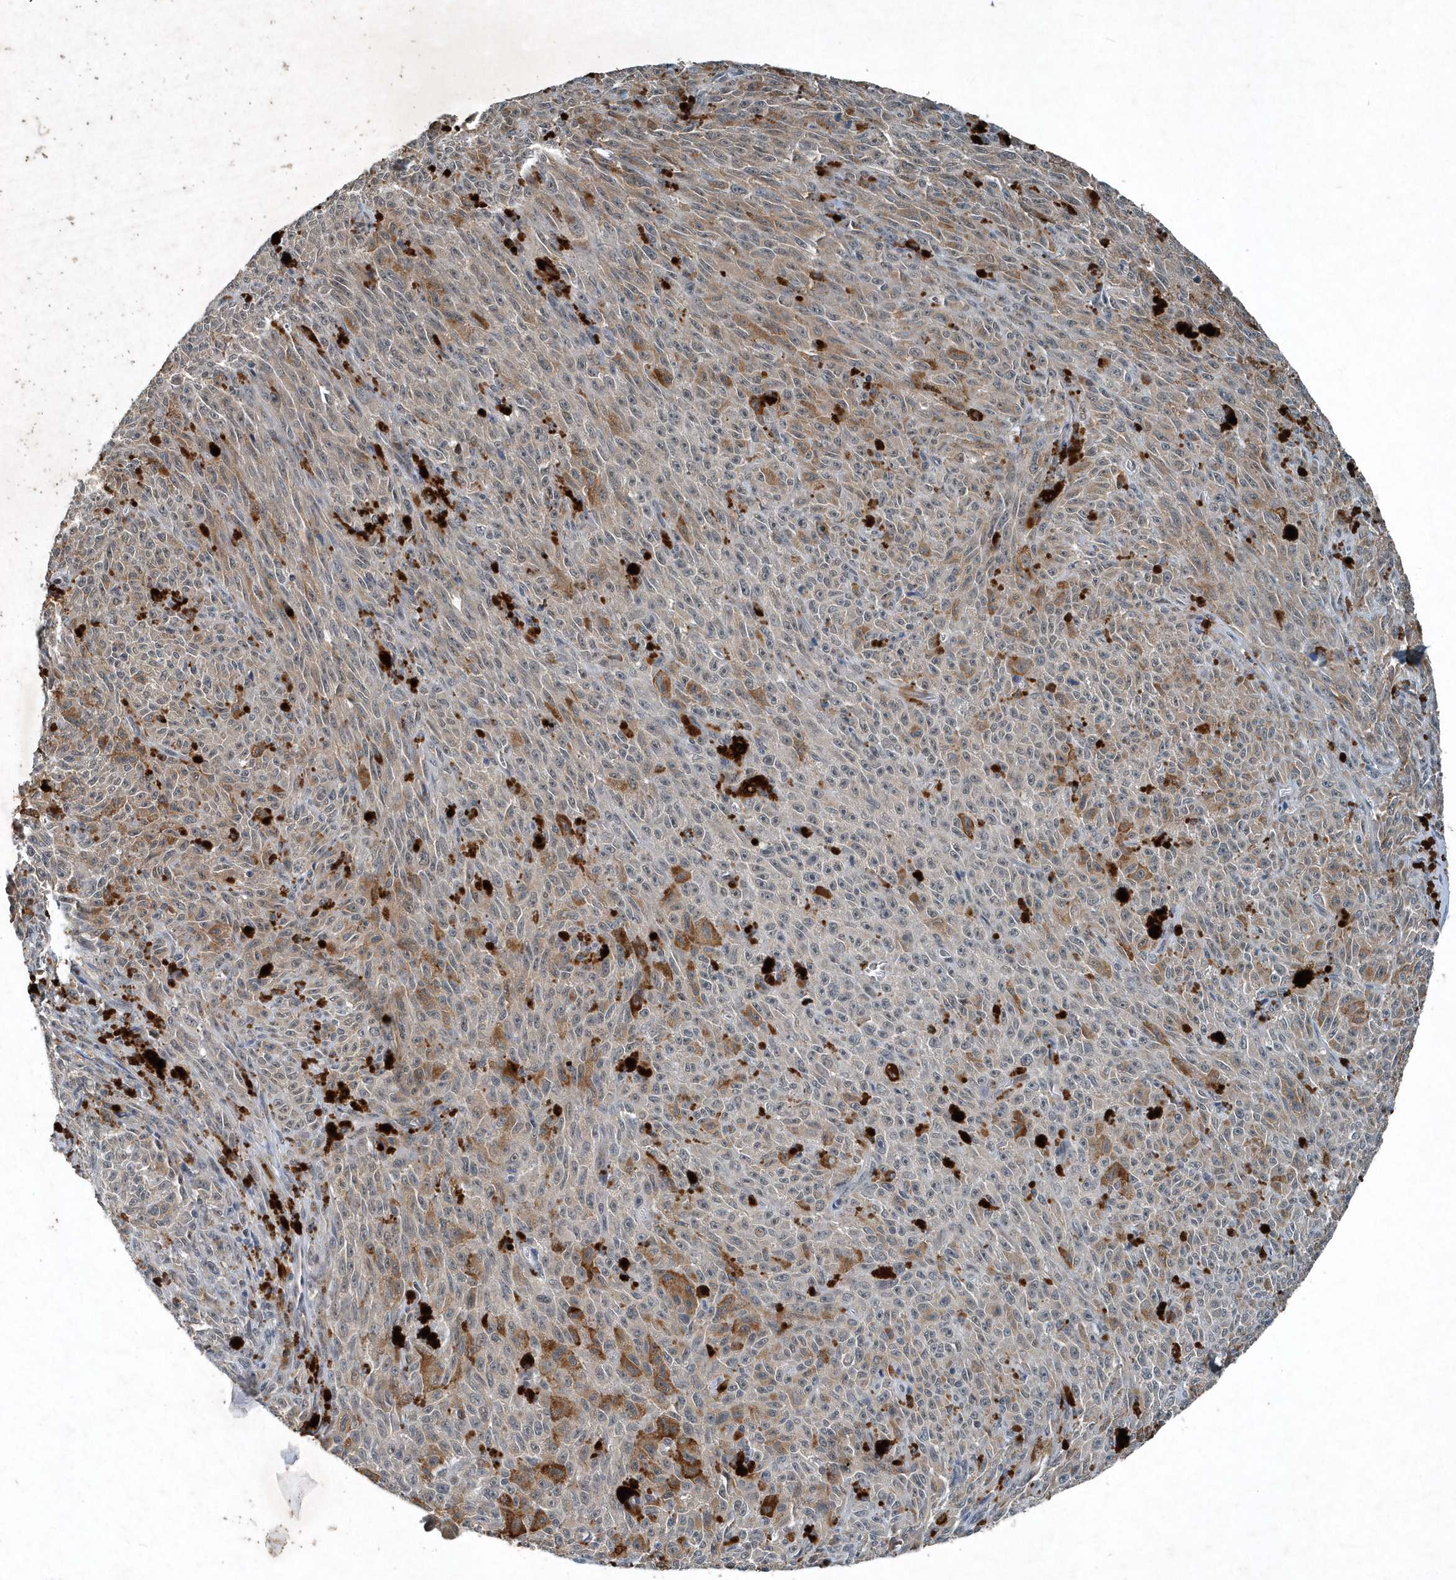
{"staining": {"intensity": "moderate", "quantity": "25%-75%", "location": "cytoplasmic/membranous"}, "tissue": "melanoma", "cell_type": "Tumor cells", "image_type": "cancer", "snomed": [{"axis": "morphology", "description": "Malignant melanoma, NOS"}, {"axis": "topography", "description": "Skin"}], "caption": "Malignant melanoma was stained to show a protein in brown. There is medium levels of moderate cytoplasmic/membranous positivity in approximately 25%-75% of tumor cells. Using DAB (brown) and hematoxylin (blue) stains, captured at high magnification using brightfield microscopy.", "gene": "SCFD2", "patient": {"sex": "female", "age": 82}}